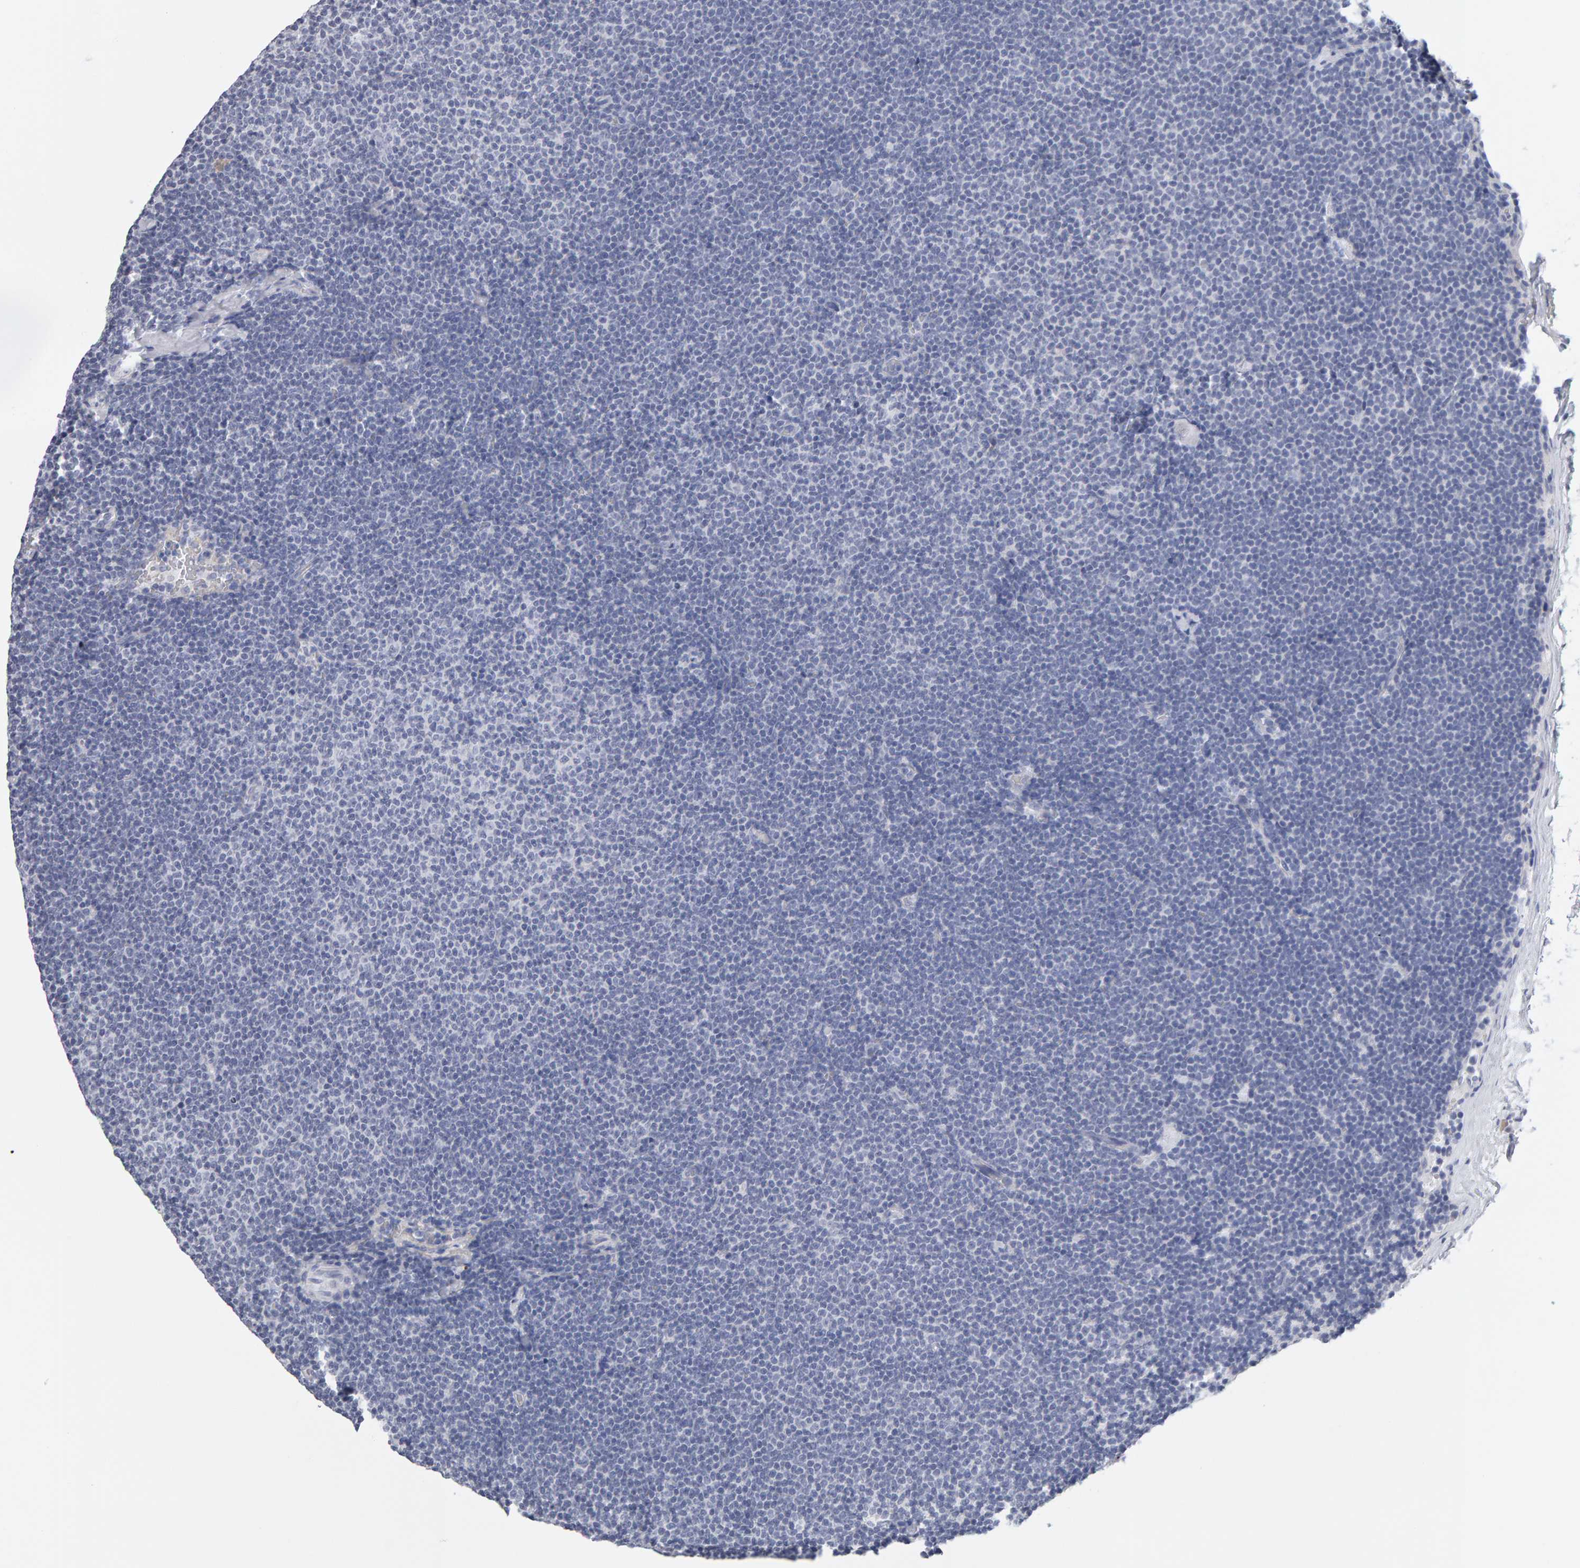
{"staining": {"intensity": "negative", "quantity": "none", "location": "none"}, "tissue": "lymphoma", "cell_type": "Tumor cells", "image_type": "cancer", "snomed": [{"axis": "morphology", "description": "Malignant lymphoma, non-Hodgkin's type, Low grade"}, {"axis": "topography", "description": "Lymph node"}], "caption": "Human low-grade malignant lymphoma, non-Hodgkin's type stained for a protein using immunohistochemistry displays no expression in tumor cells.", "gene": "CTH", "patient": {"sex": "female", "age": 53}}